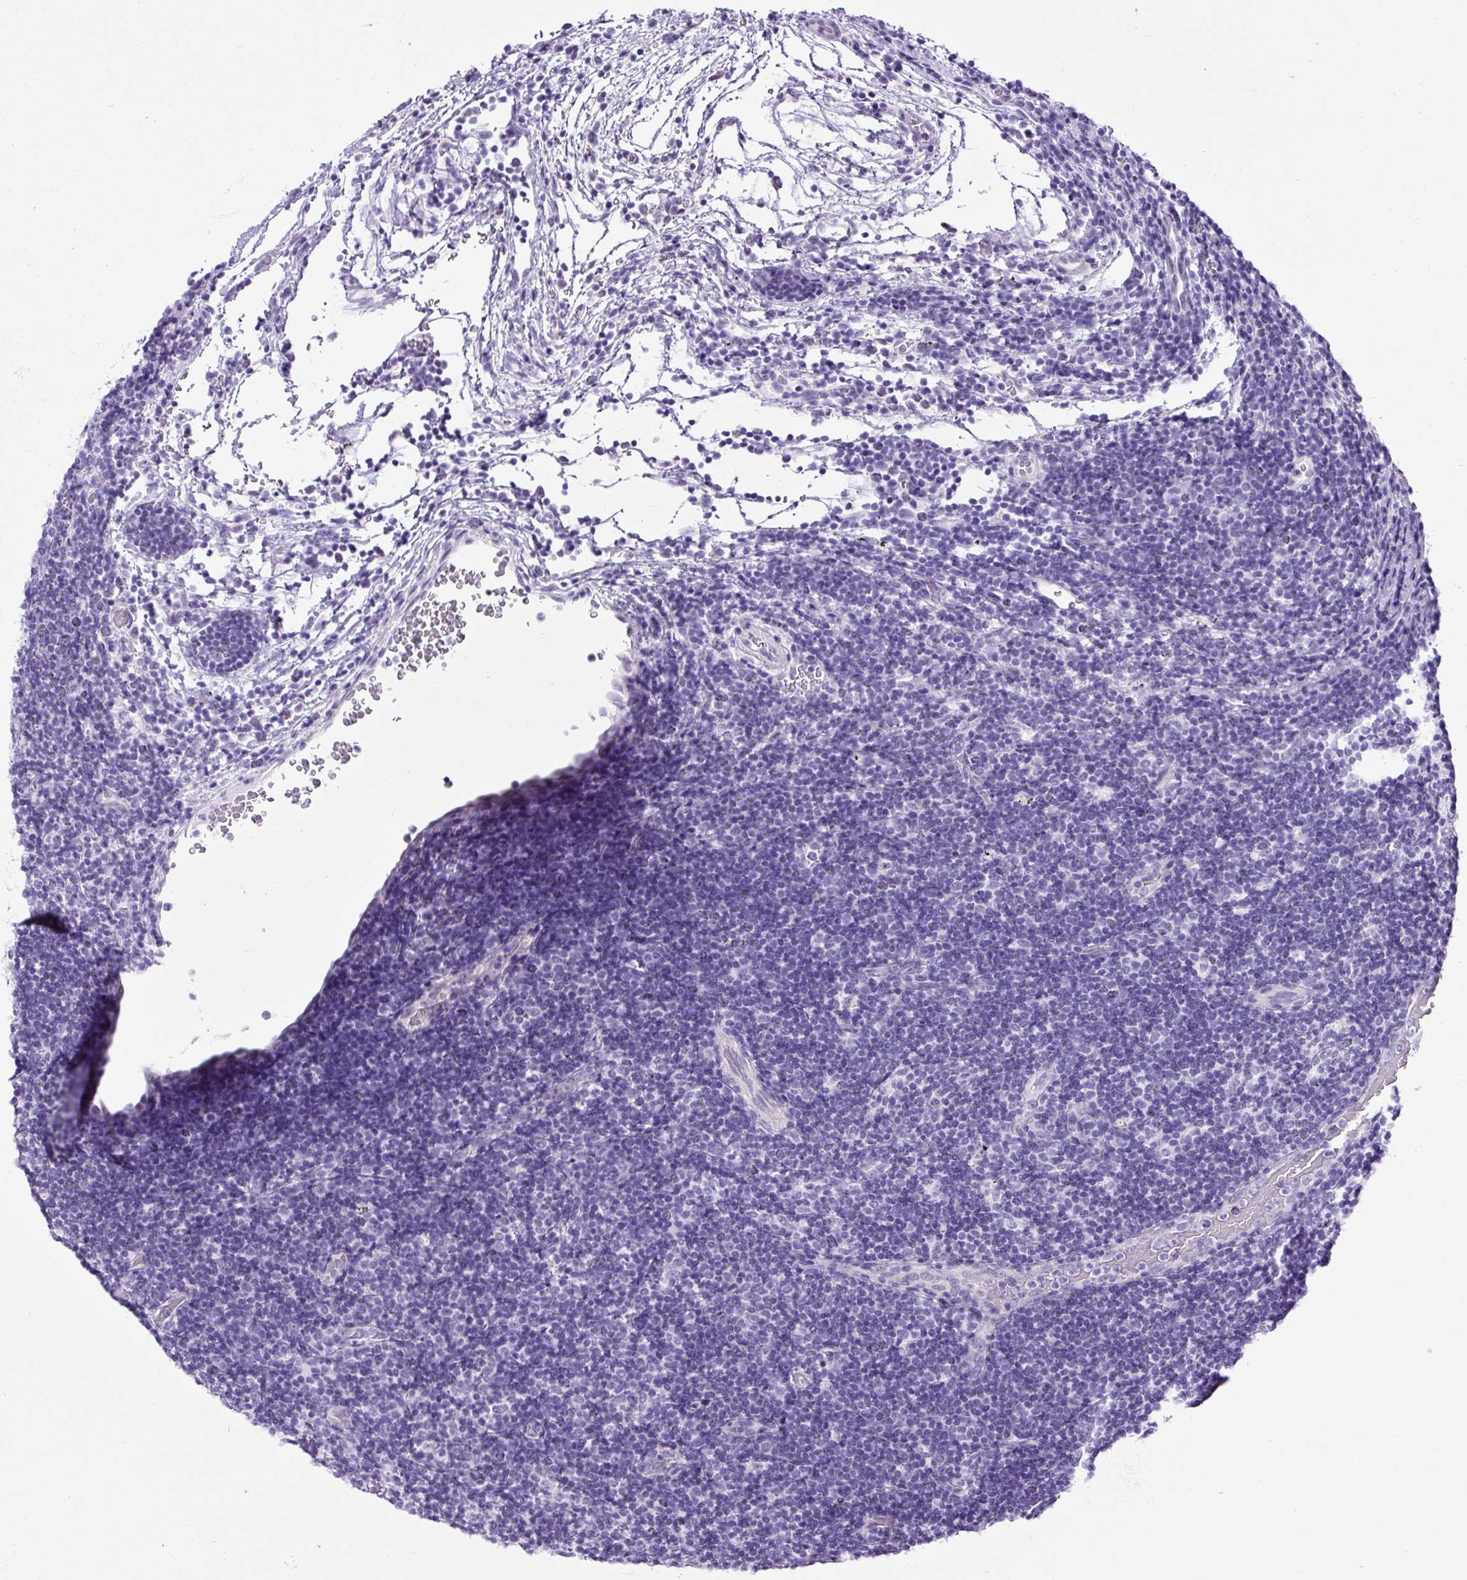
{"staining": {"intensity": "negative", "quantity": "none", "location": "none"}, "tissue": "lymphoma", "cell_type": "Tumor cells", "image_type": "cancer", "snomed": [{"axis": "morphology", "description": "Hodgkin's disease, NOS"}, {"axis": "topography", "description": "Lymph node"}], "caption": "This is a micrograph of immunohistochemistry (IHC) staining of lymphoma, which shows no positivity in tumor cells. (DAB (3,3'-diaminobenzidine) immunohistochemistry (IHC) with hematoxylin counter stain).", "gene": "UPP1", "patient": {"sex": "female", "age": 57}}